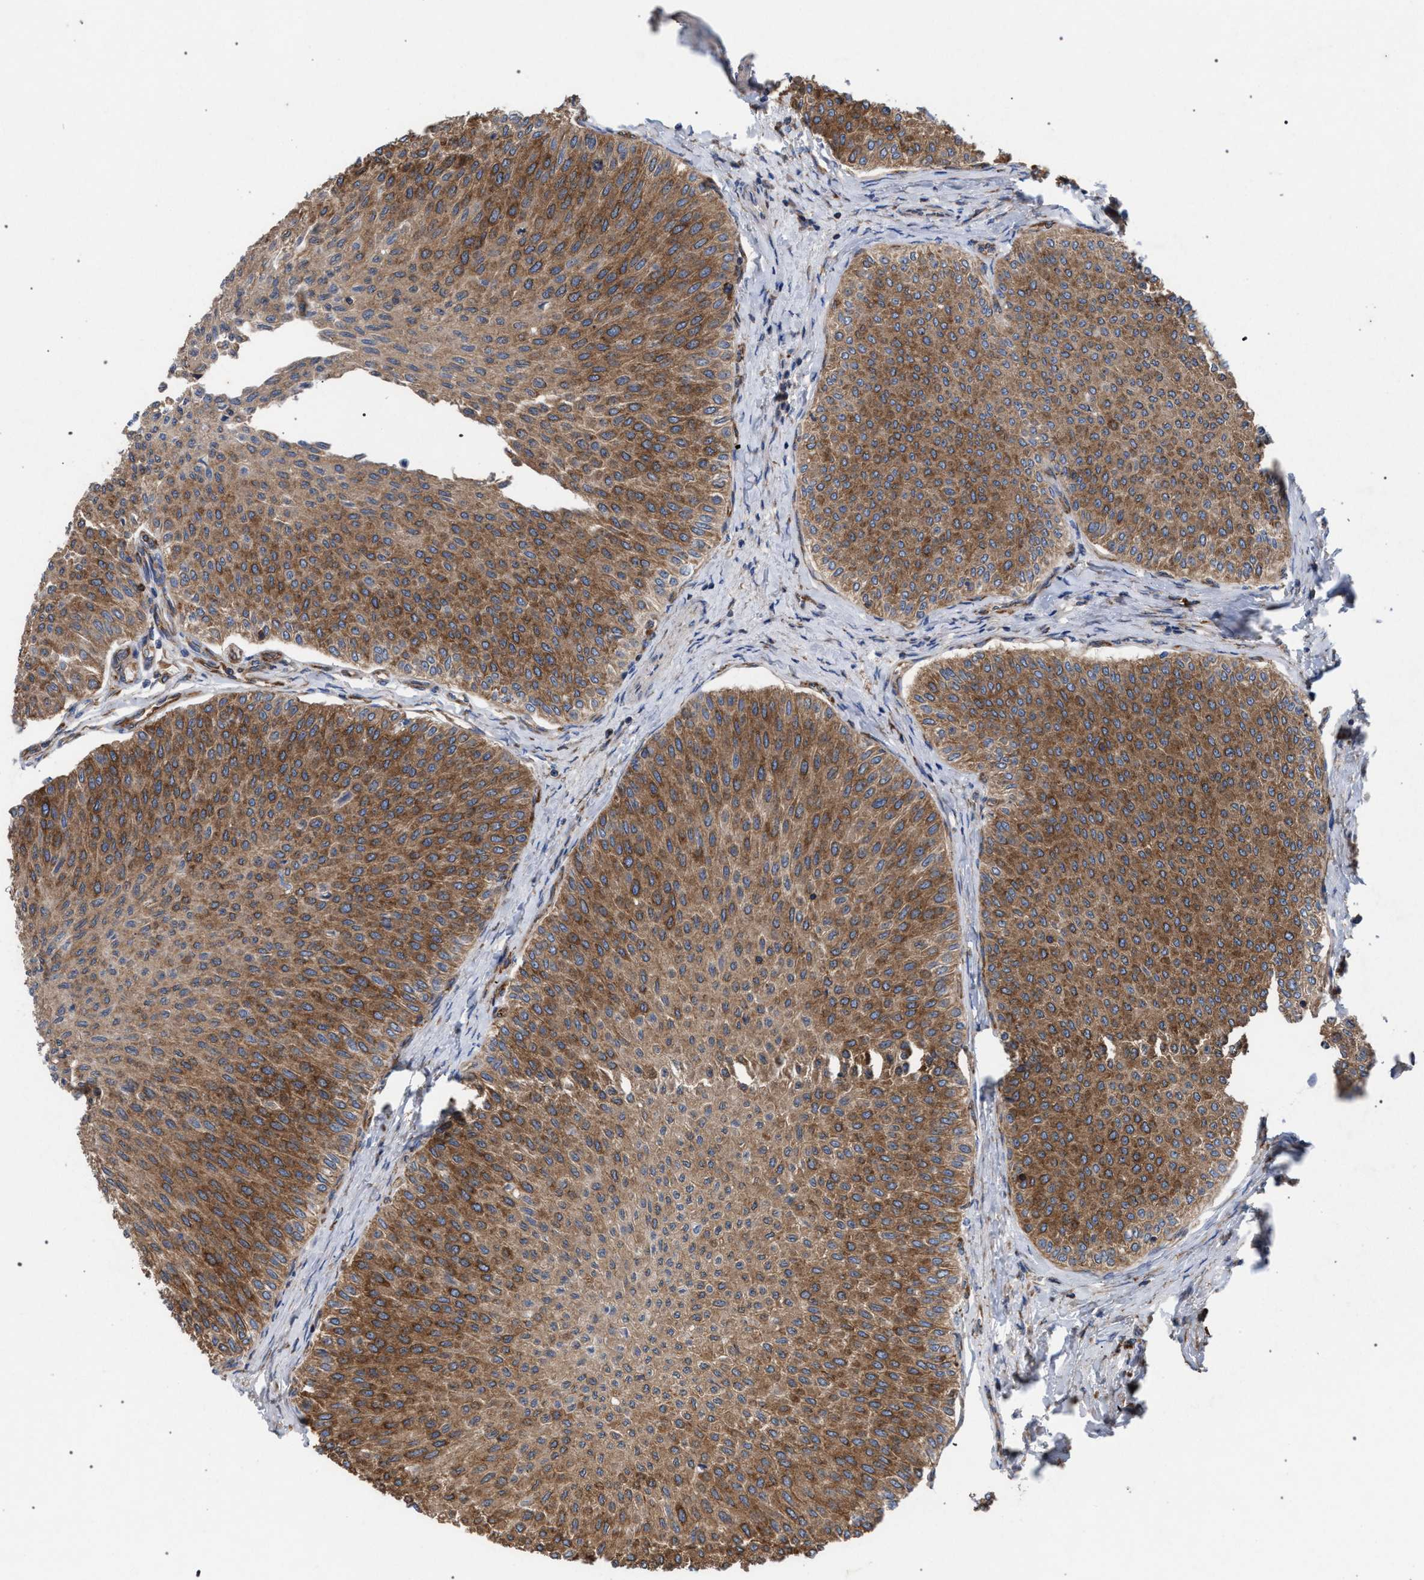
{"staining": {"intensity": "moderate", "quantity": ">75%", "location": "cytoplasmic/membranous"}, "tissue": "urothelial cancer", "cell_type": "Tumor cells", "image_type": "cancer", "snomed": [{"axis": "morphology", "description": "Urothelial carcinoma, Low grade"}, {"axis": "topography", "description": "Urinary bladder"}], "caption": "High-magnification brightfield microscopy of urothelial cancer stained with DAB (brown) and counterstained with hematoxylin (blue). tumor cells exhibit moderate cytoplasmic/membranous positivity is identified in approximately>75% of cells.", "gene": "CDR2L", "patient": {"sex": "male", "age": 78}}